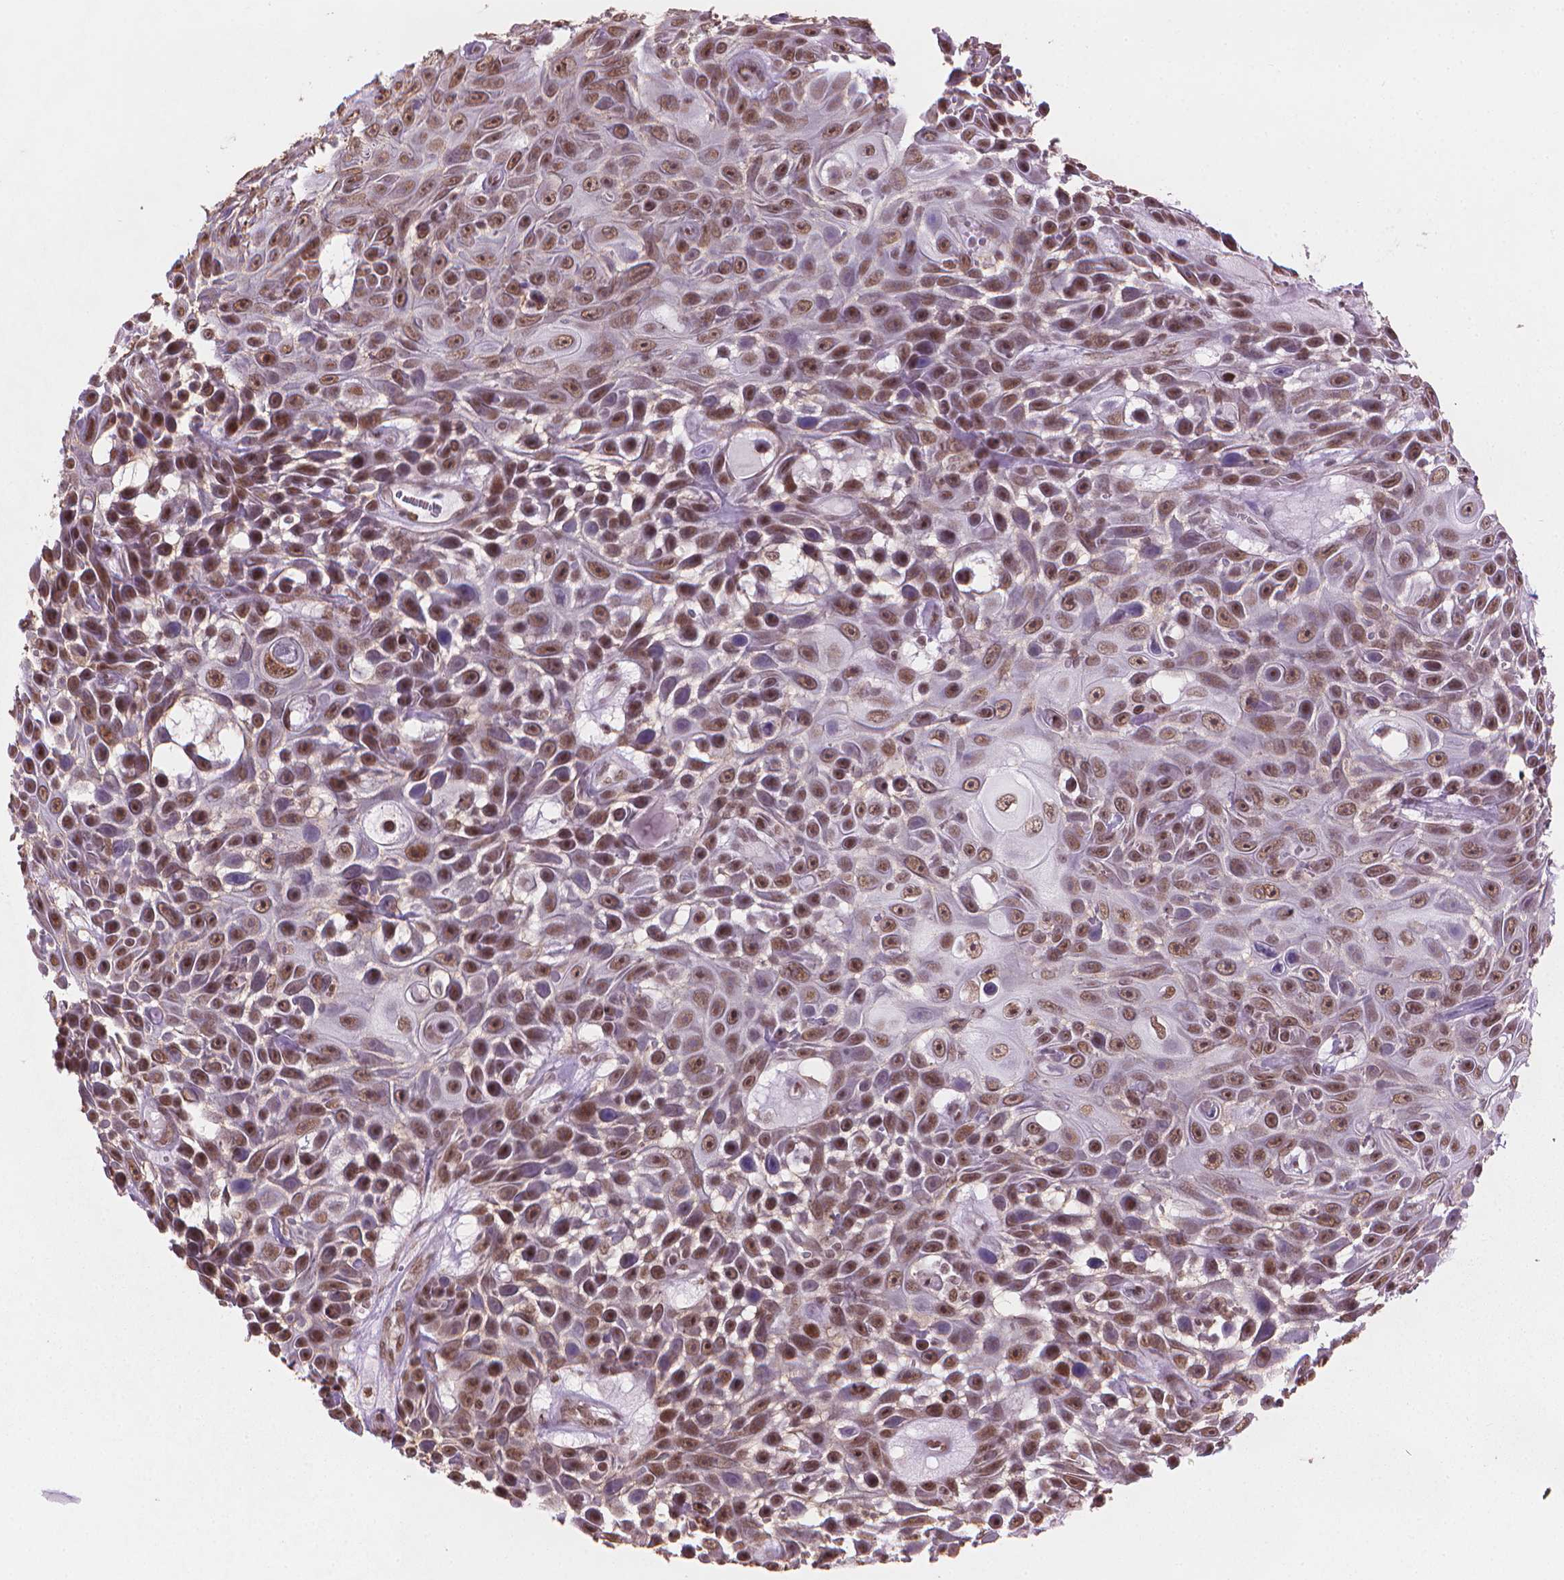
{"staining": {"intensity": "moderate", "quantity": ">75%", "location": "nuclear"}, "tissue": "skin cancer", "cell_type": "Tumor cells", "image_type": "cancer", "snomed": [{"axis": "morphology", "description": "Squamous cell carcinoma, NOS"}, {"axis": "topography", "description": "Skin"}], "caption": "Squamous cell carcinoma (skin) stained for a protein shows moderate nuclear positivity in tumor cells. (brown staining indicates protein expression, while blue staining denotes nuclei).", "gene": "HOXD4", "patient": {"sex": "male", "age": 82}}